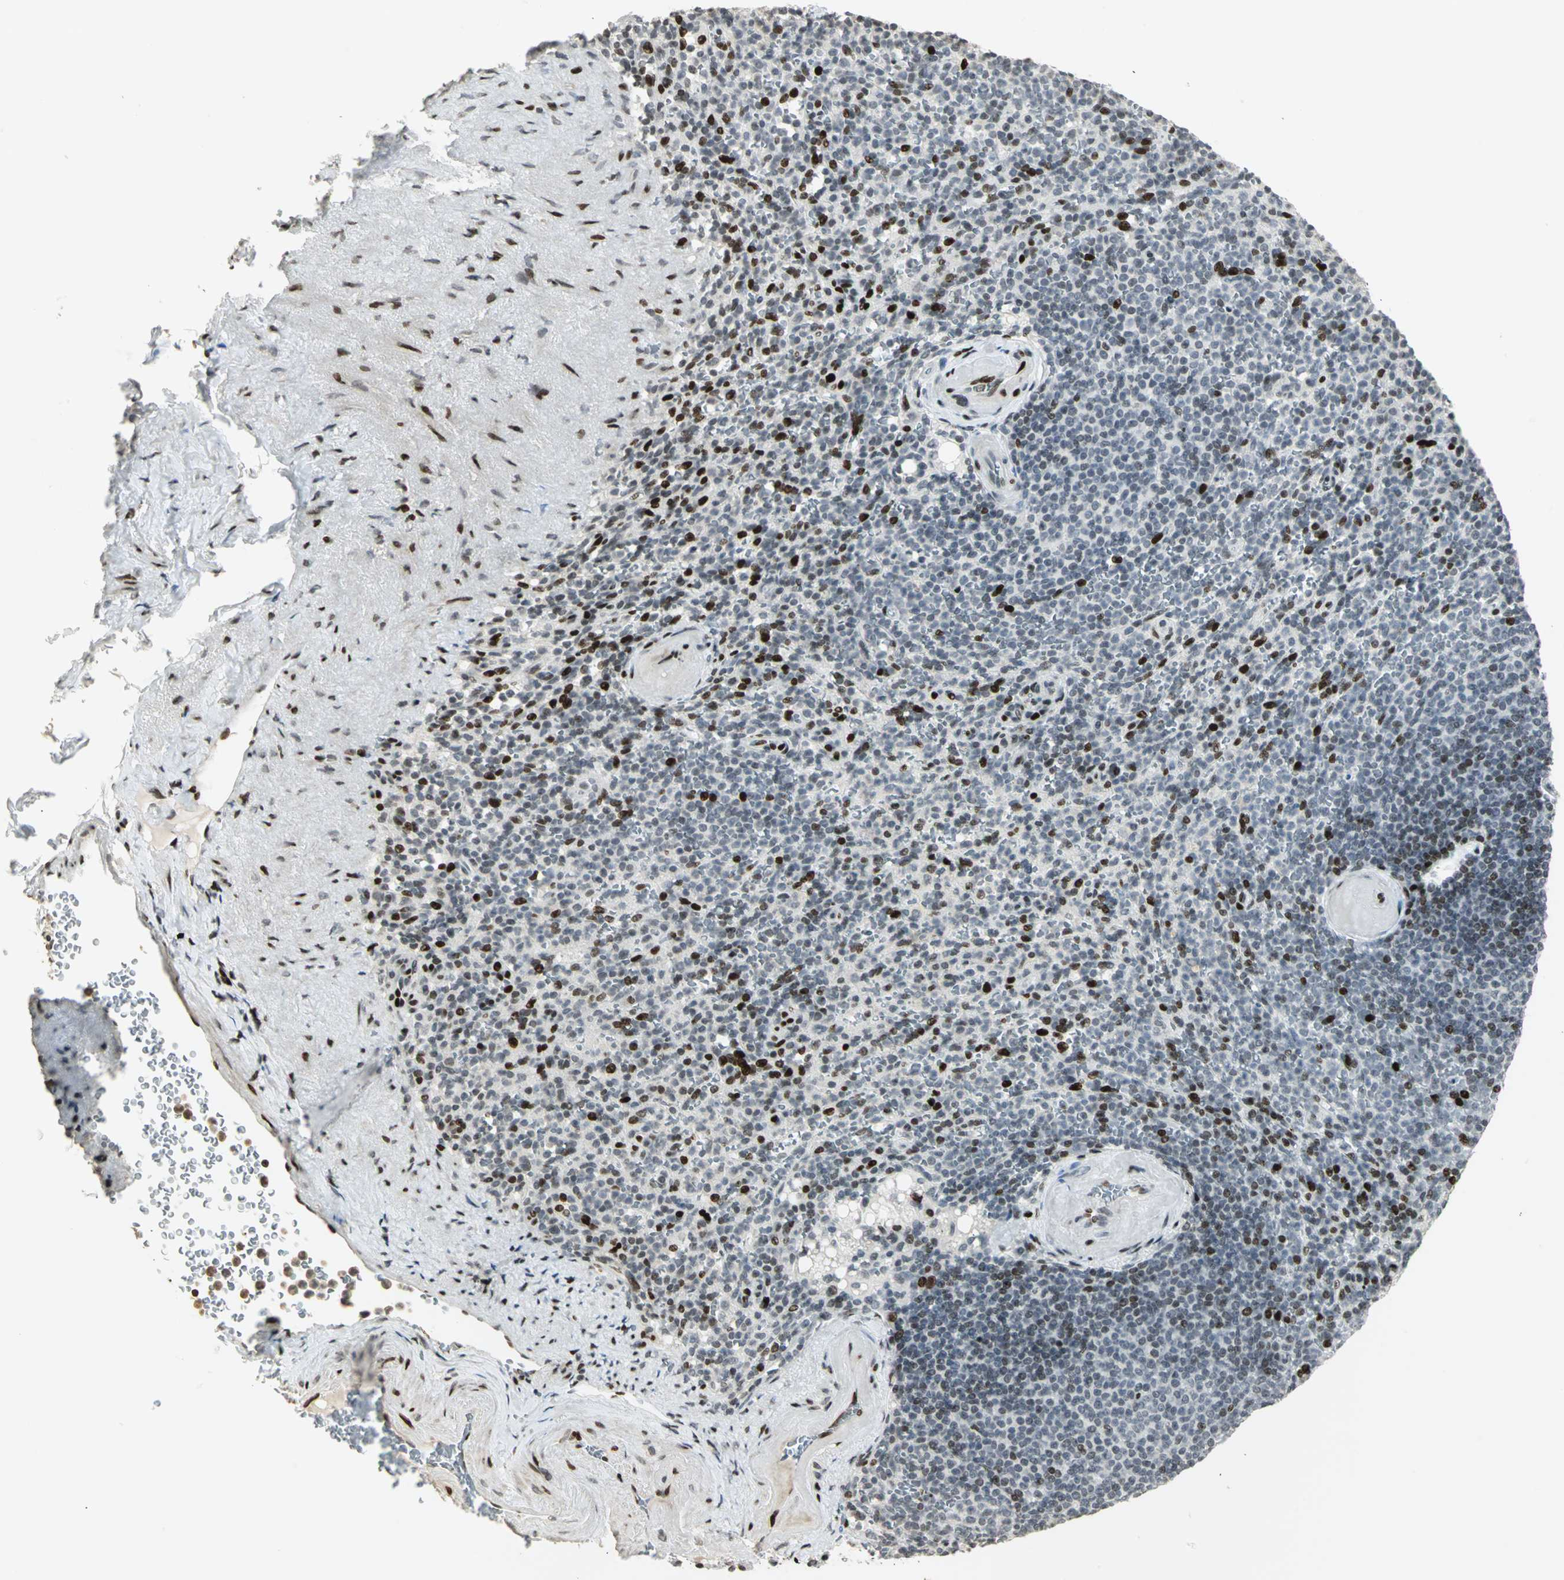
{"staining": {"intensity": "strong", "quantity": "25%-75%", "location": "nuclear"}, "tissue": "spleen", "cell_type": "Cells in red pulp", "image_type": "normal", "snomed": [{"axis": "morphology", "description": "Normal tissue, NOS"}, {"axis": "topography", "description": "Spleen"}], "caption": "The photomicrograph demonstrates a brown stain indicating the presence of a protein in the nuclear of cells in red pulp in spleen. (DAB (3,3'-diaminobenzidine) IHC with brightfield microscopy, high magnification).", "gene": "KDM1A", "patient": {"sex": "female", "age": 74}}